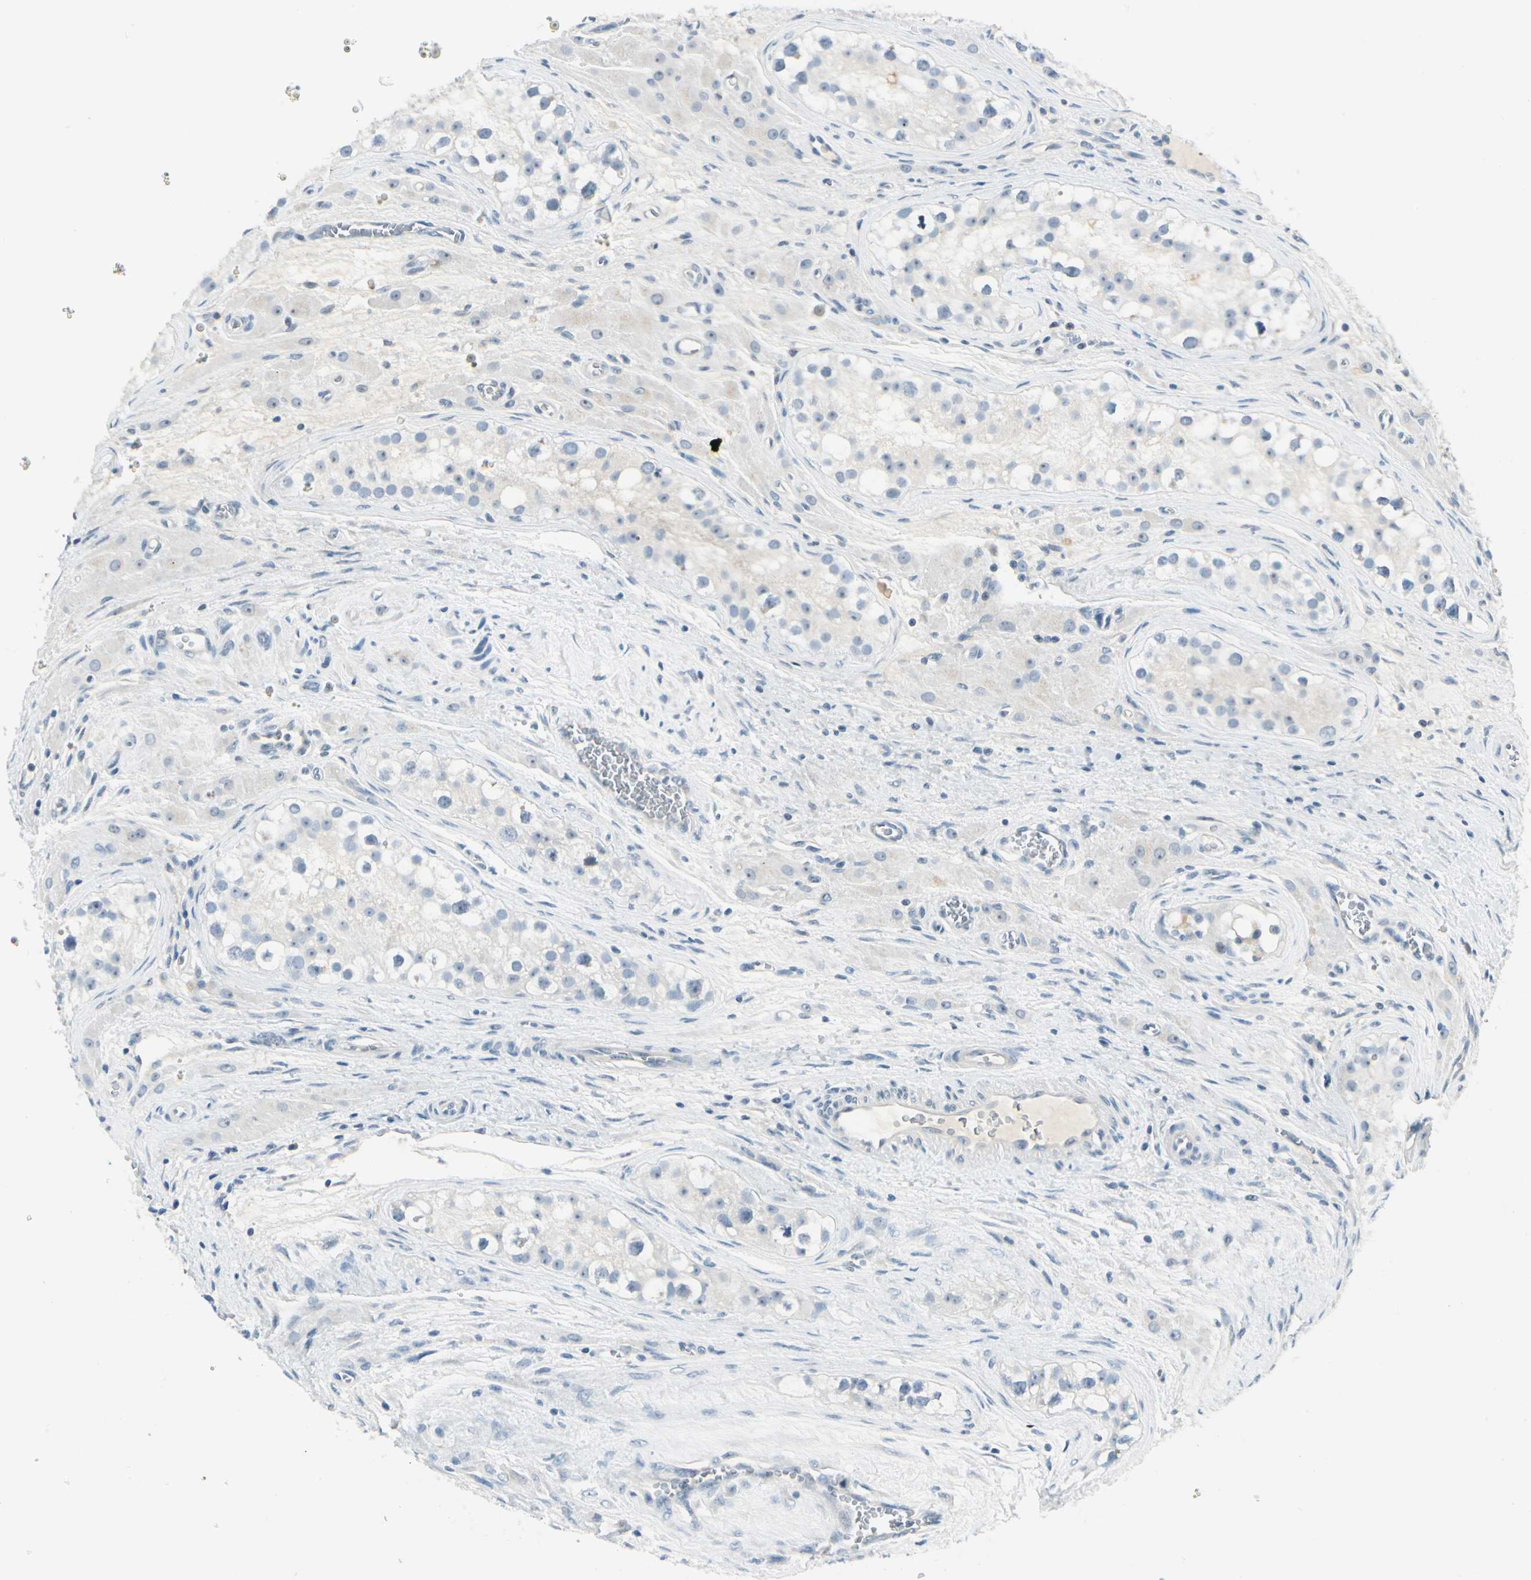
{"staining": {"intensity": "negative", "quantity": "none", "location": "none"}, "tissue": "testis cancer", "cell_type": "Tumor cells", "image_type": "cancer", "snomed": [{"axis": "morphology", "description": "Carcinoma, Embryonal, NOS"}, {"axis": "topography", "description": "Testis"}], "caption": "Tumor cells are negative for brown protein staining in testis cancer.", "gene": "ZSCAN1", "patient": {"sex": "male", "age": 28}}